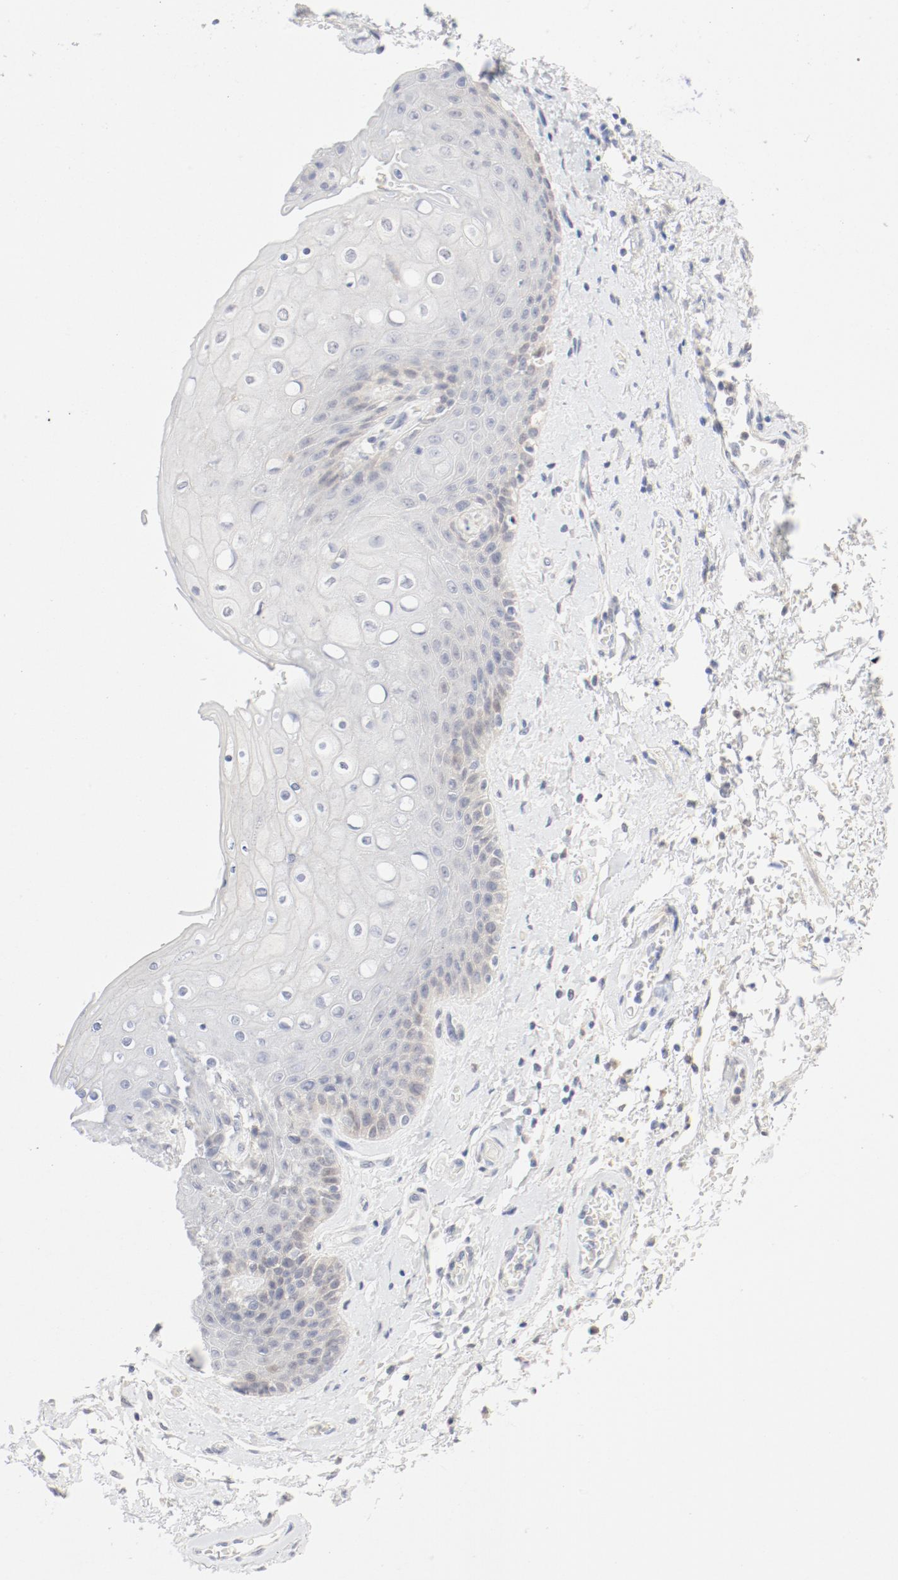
{"staining": {"intensity": "negative", "quantity": "none", "location": "none"}, "tissue": "skin", "cell_type": "Epidermal cells", "image_type": "normal", "snomed": [{"axis": "morphology", "description": "Normal tissue, NOS"}, {"axis": "topography", "description": "Anal"}], "caption": "High power microscopy histopathology image of an immunohistochemistry photomicrograph of benign skin, revealing no significant positivity in epidermal cells.", "gene": "PGM1", "patient": {"sex": "female", "age": 46}}